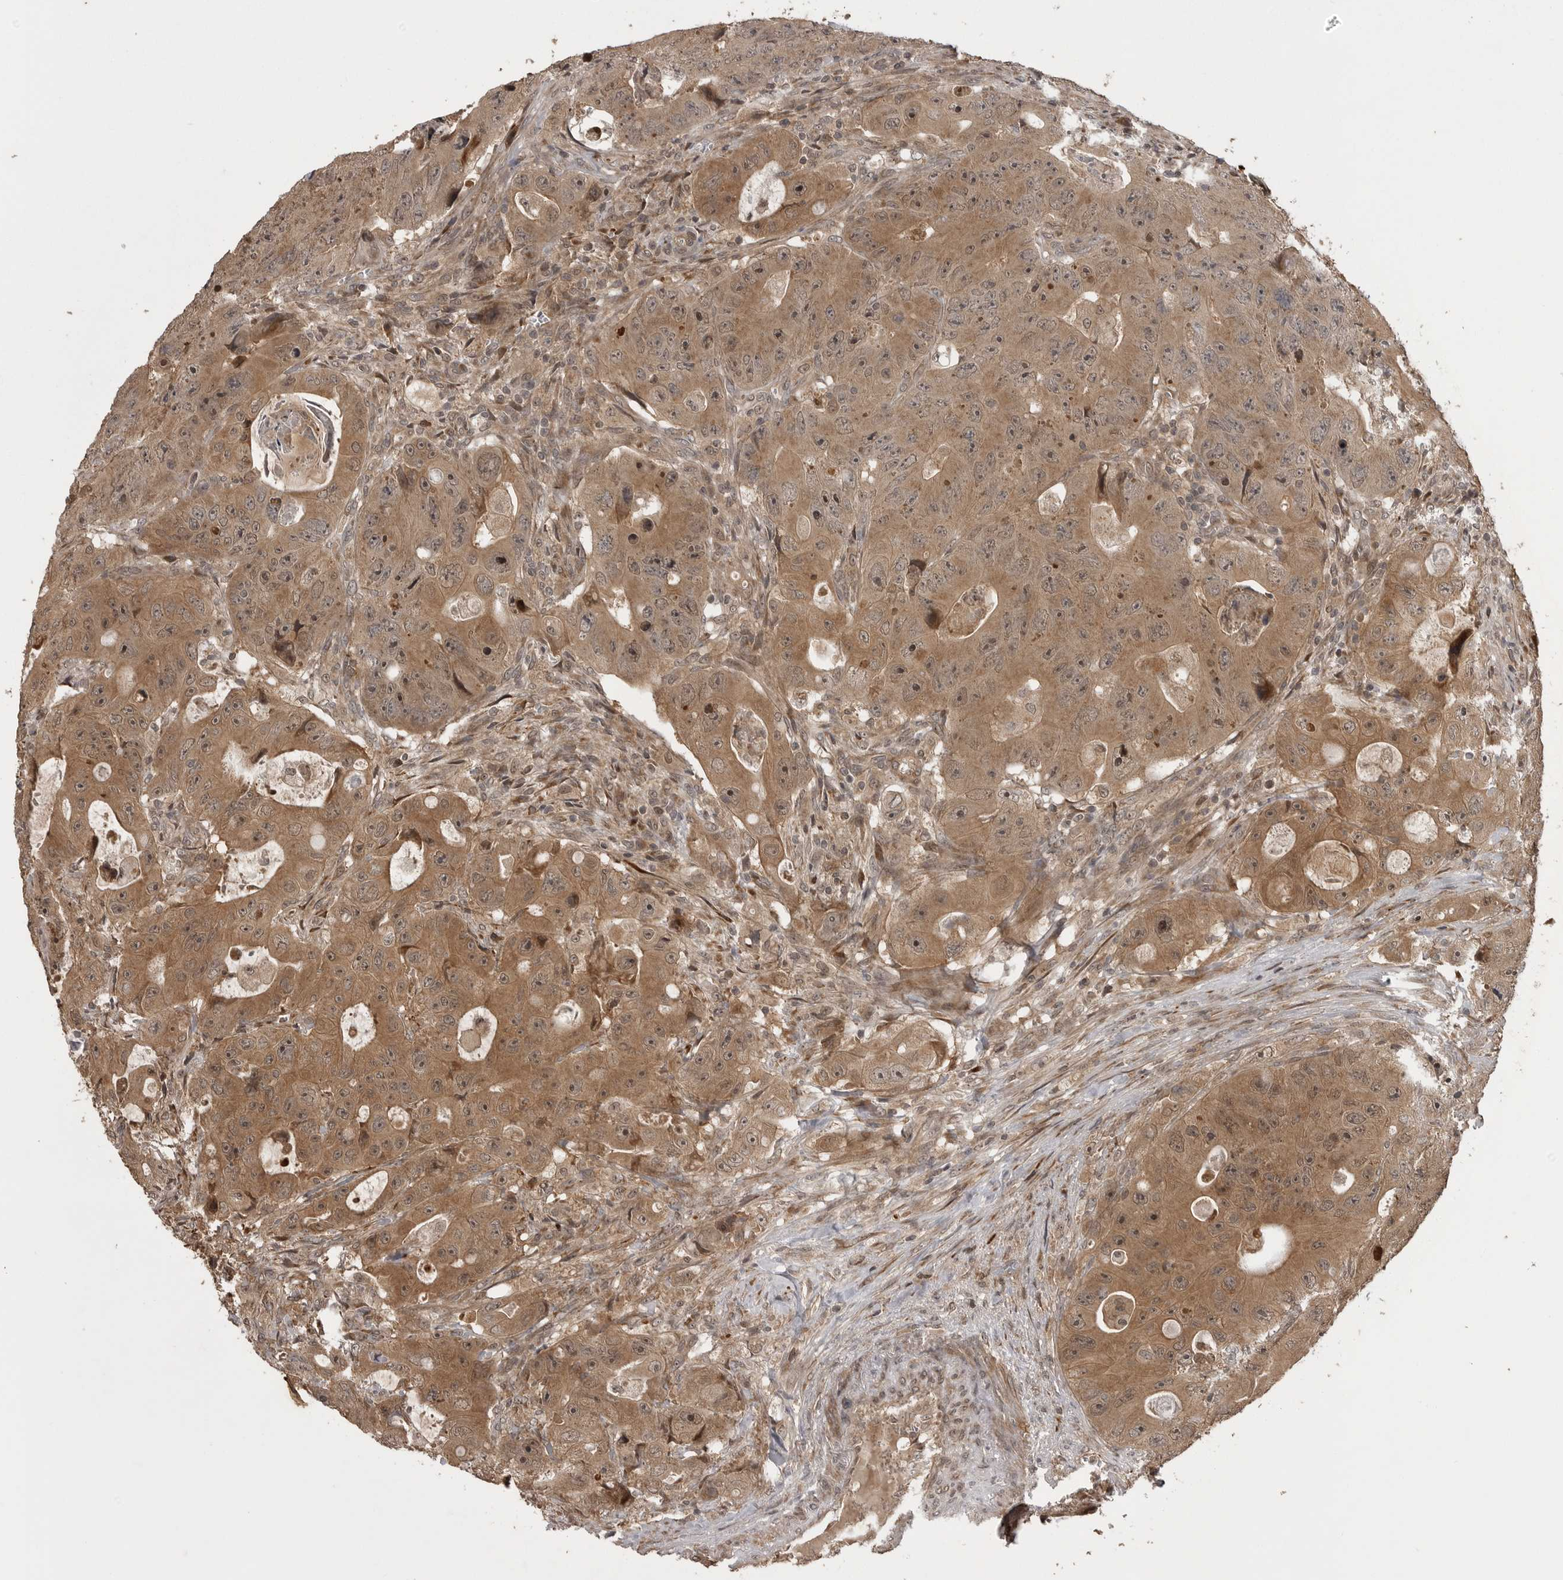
{"staining": {"intensity": "moderate", "quantity": ">75%", "location": "cytoplasmic/membranous,nuclear"}, "tissue": "colorectal cancer", "cell_type": "Tumor cells", "image_type": "cancer", "snomed": [{"axis": "morphology", "description": "Adenocarcinoma, NOS"}, {"axis": "topography", "description": "Colon"}], "caption": "Colorectal adenocarcinoma stained for a protein shows moderate cytoplasmic/membranous and nuclear positivity in tumor cells.", "gene": "AKAP7", "patient": {"sex": "female", "age": 46}}